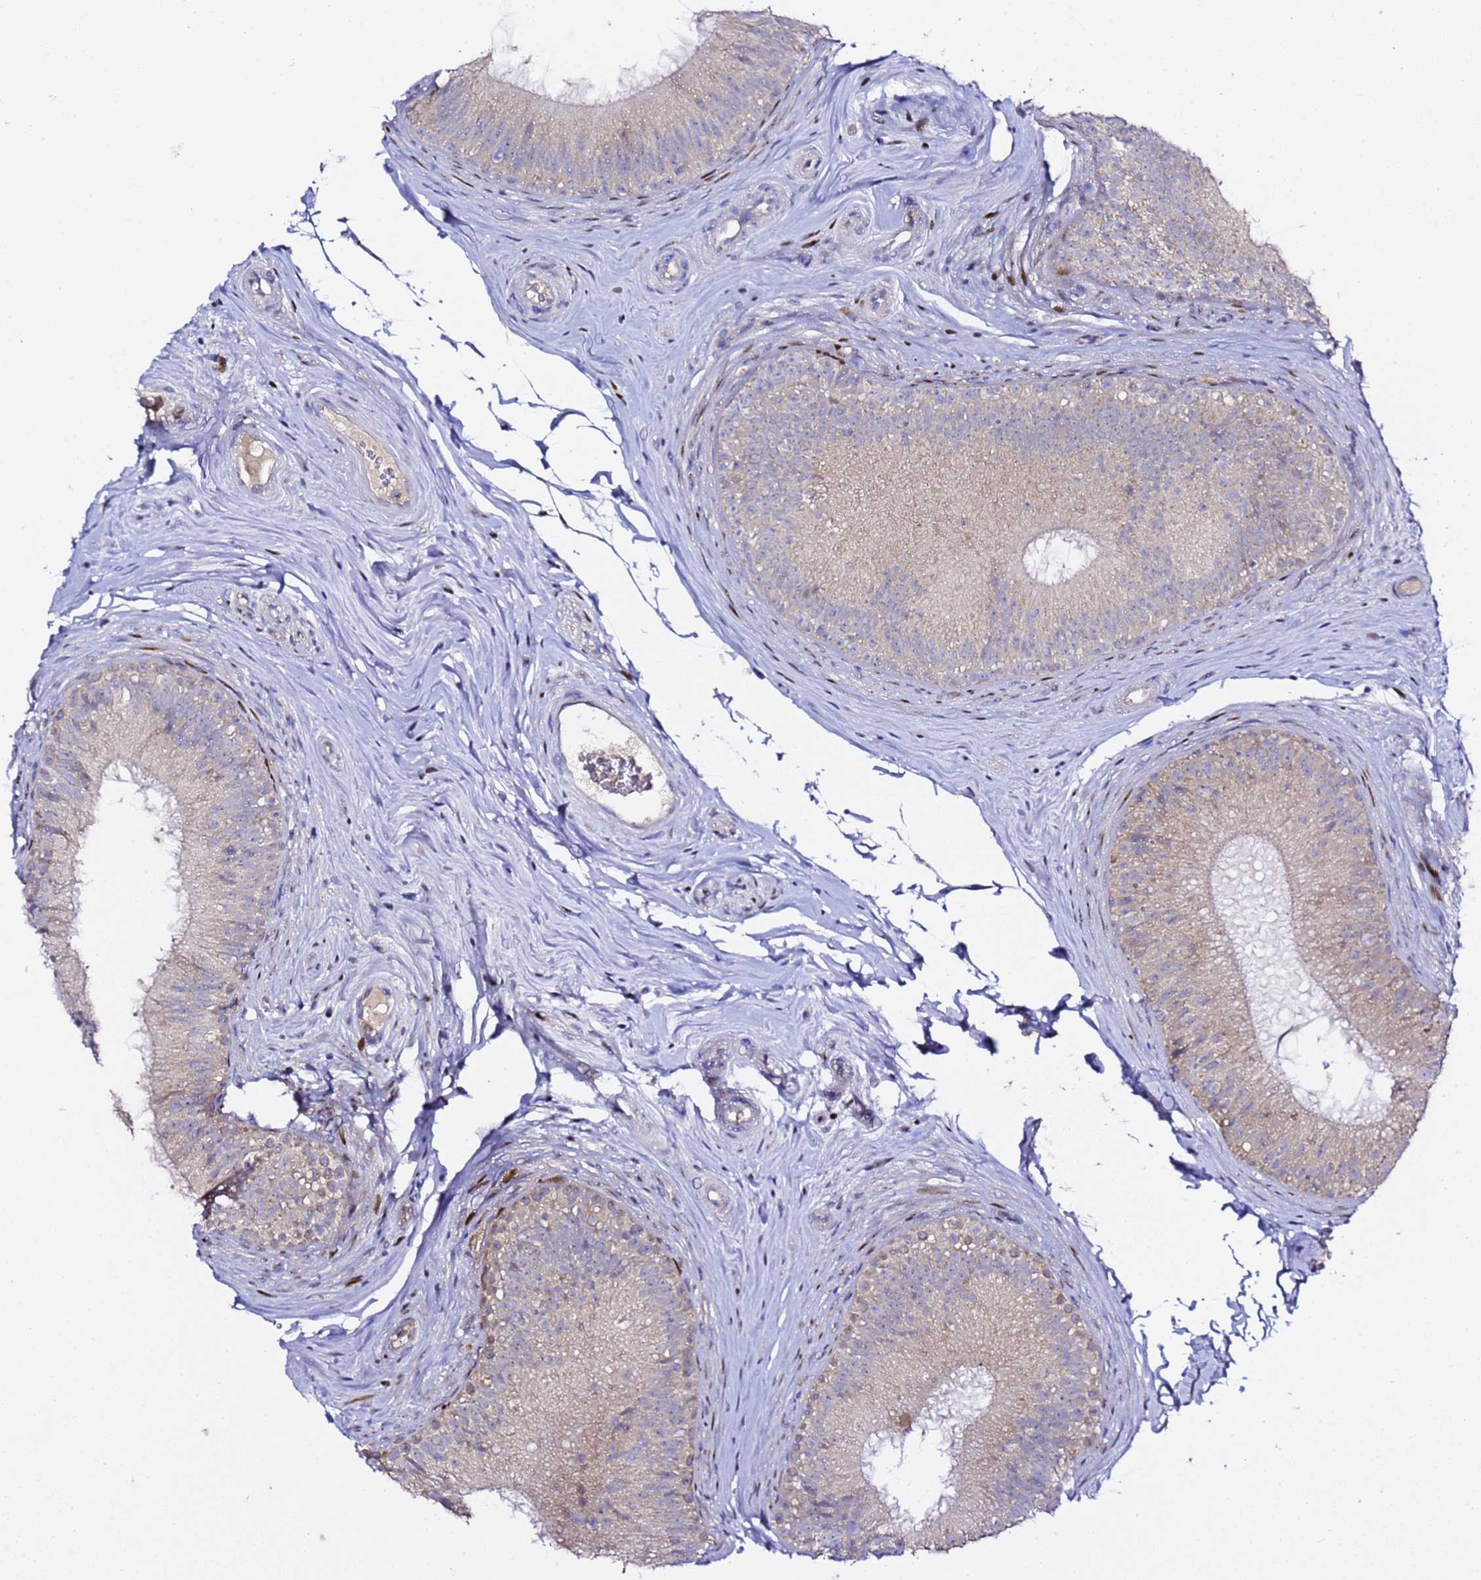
{"staining": {"intensity": "weak", "quantity": "25%-75%", "location": "cytoplasmic/membranous"}, "tissue": "epididymis", "cell_type": "Glandular cells", "image_type": "normal", "snomed": [{"axis": "morphology", "description": "Normal tissue, NOS"}, {"axis": "topography", "description": "Epididymis"}], "caption": "High-magnification brightfield microscopy of unremarkable epididymis stained with DAB (3,3'-diaminobenzidine) (brown) and counterstained with hematoxylin (blue). glandular cells exhibit weak cytoplasmic/membranous staining is present in about25%-75% of cells. Immunohistochemistry (ihc) stains the protein in brown and the nuclei are stained blue.", "gene": "ALG3", "patient": {"sex": "male", "age": 34}}